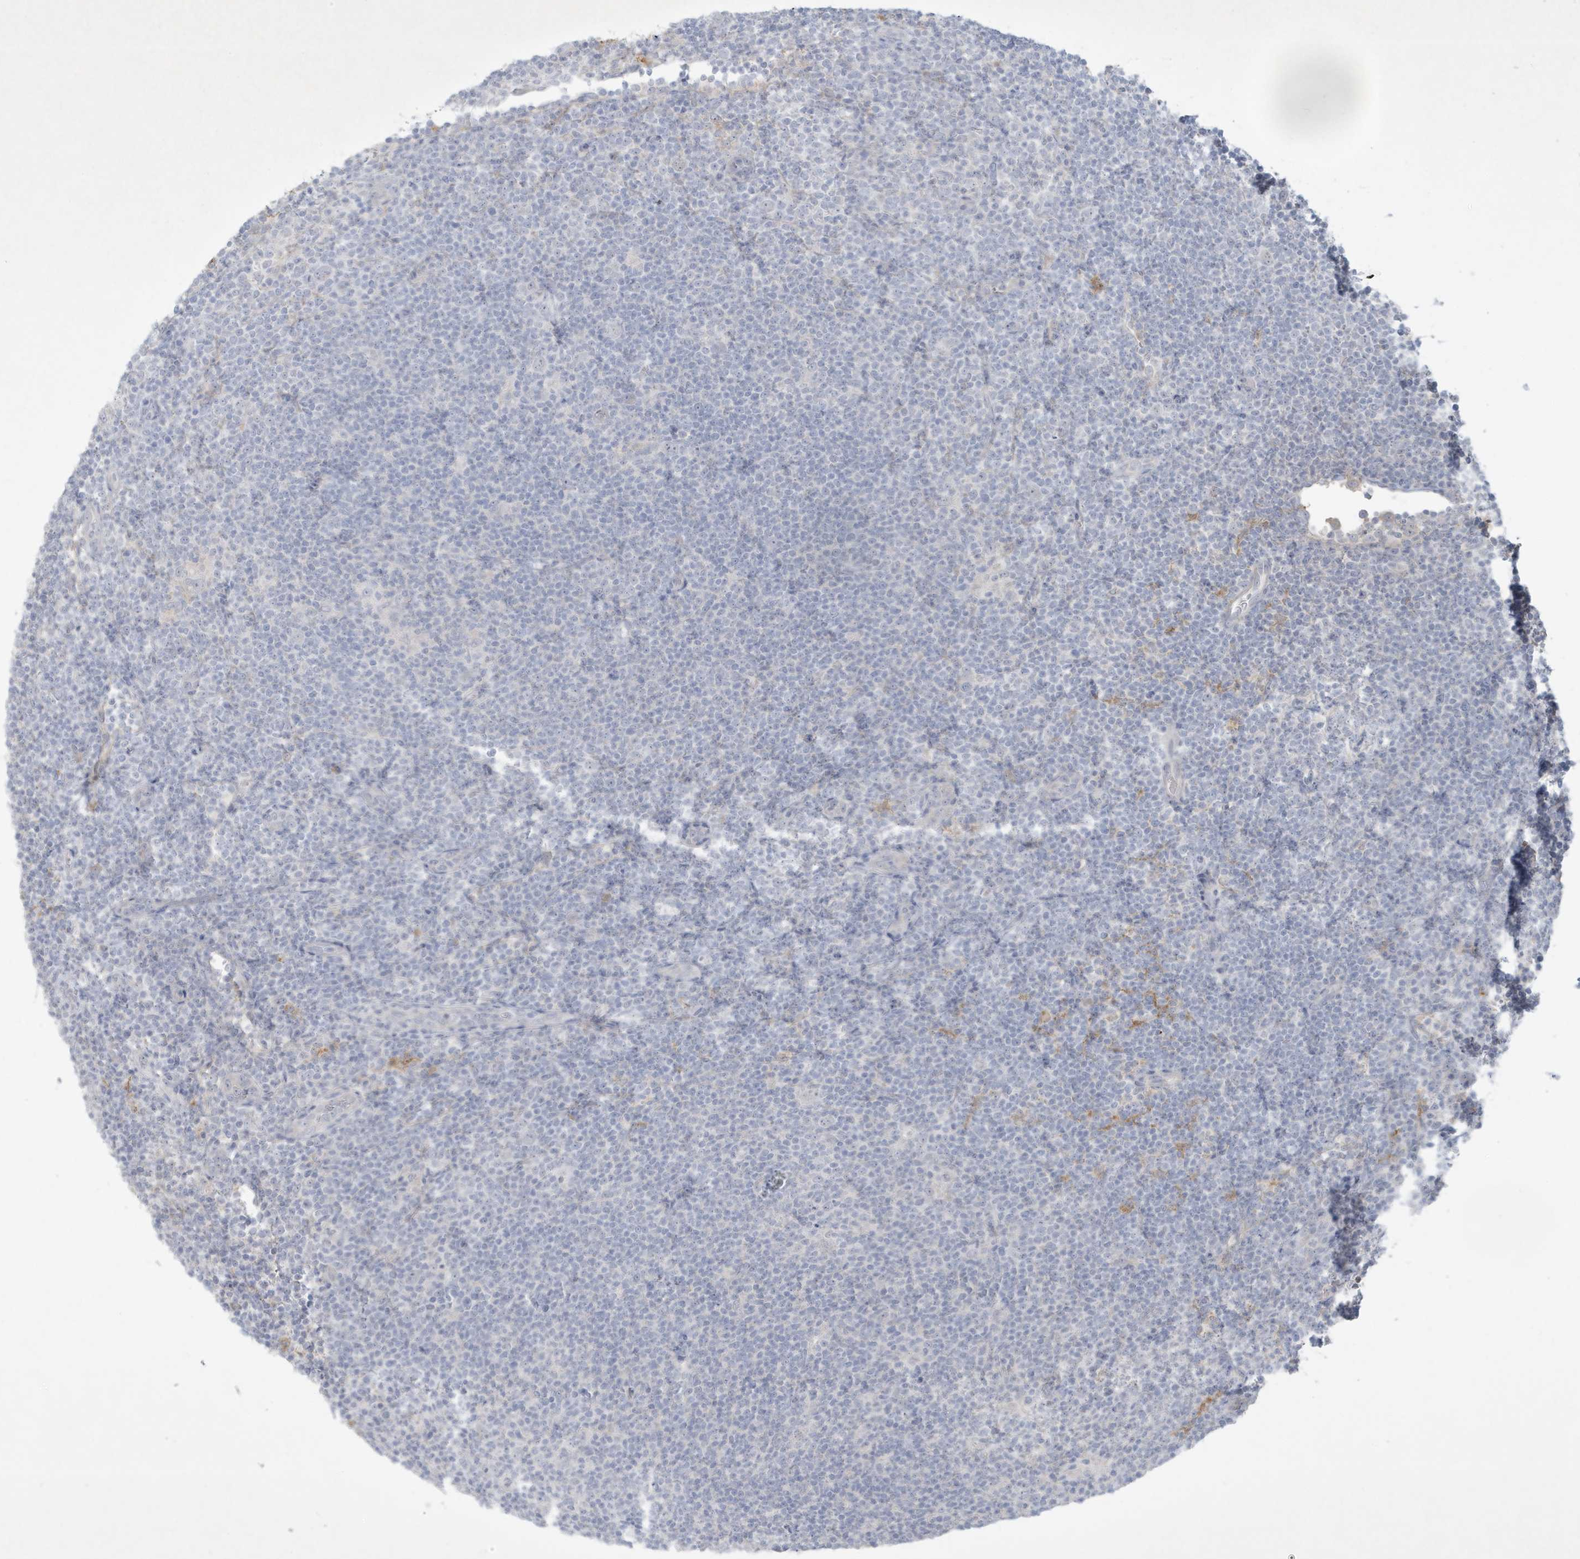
{"staining": {"intensity": "negative", "quantity": "none", "location": "none"}, "tissue": "lymphoma", "cell_type": "Tumor cells", "image_type": "cancer", "snomed": [{"axis": "morphology", "description": "Hodgkin's disease, NOS"}, {"axis": "topography", "description": "Lymph node"}], "caption": "Histopathology image shows no significant protein staining in tumor cells of Hodgkin's disease.", "gene": "CCDC24", "patient": {"sex": "female", "age": 57}}